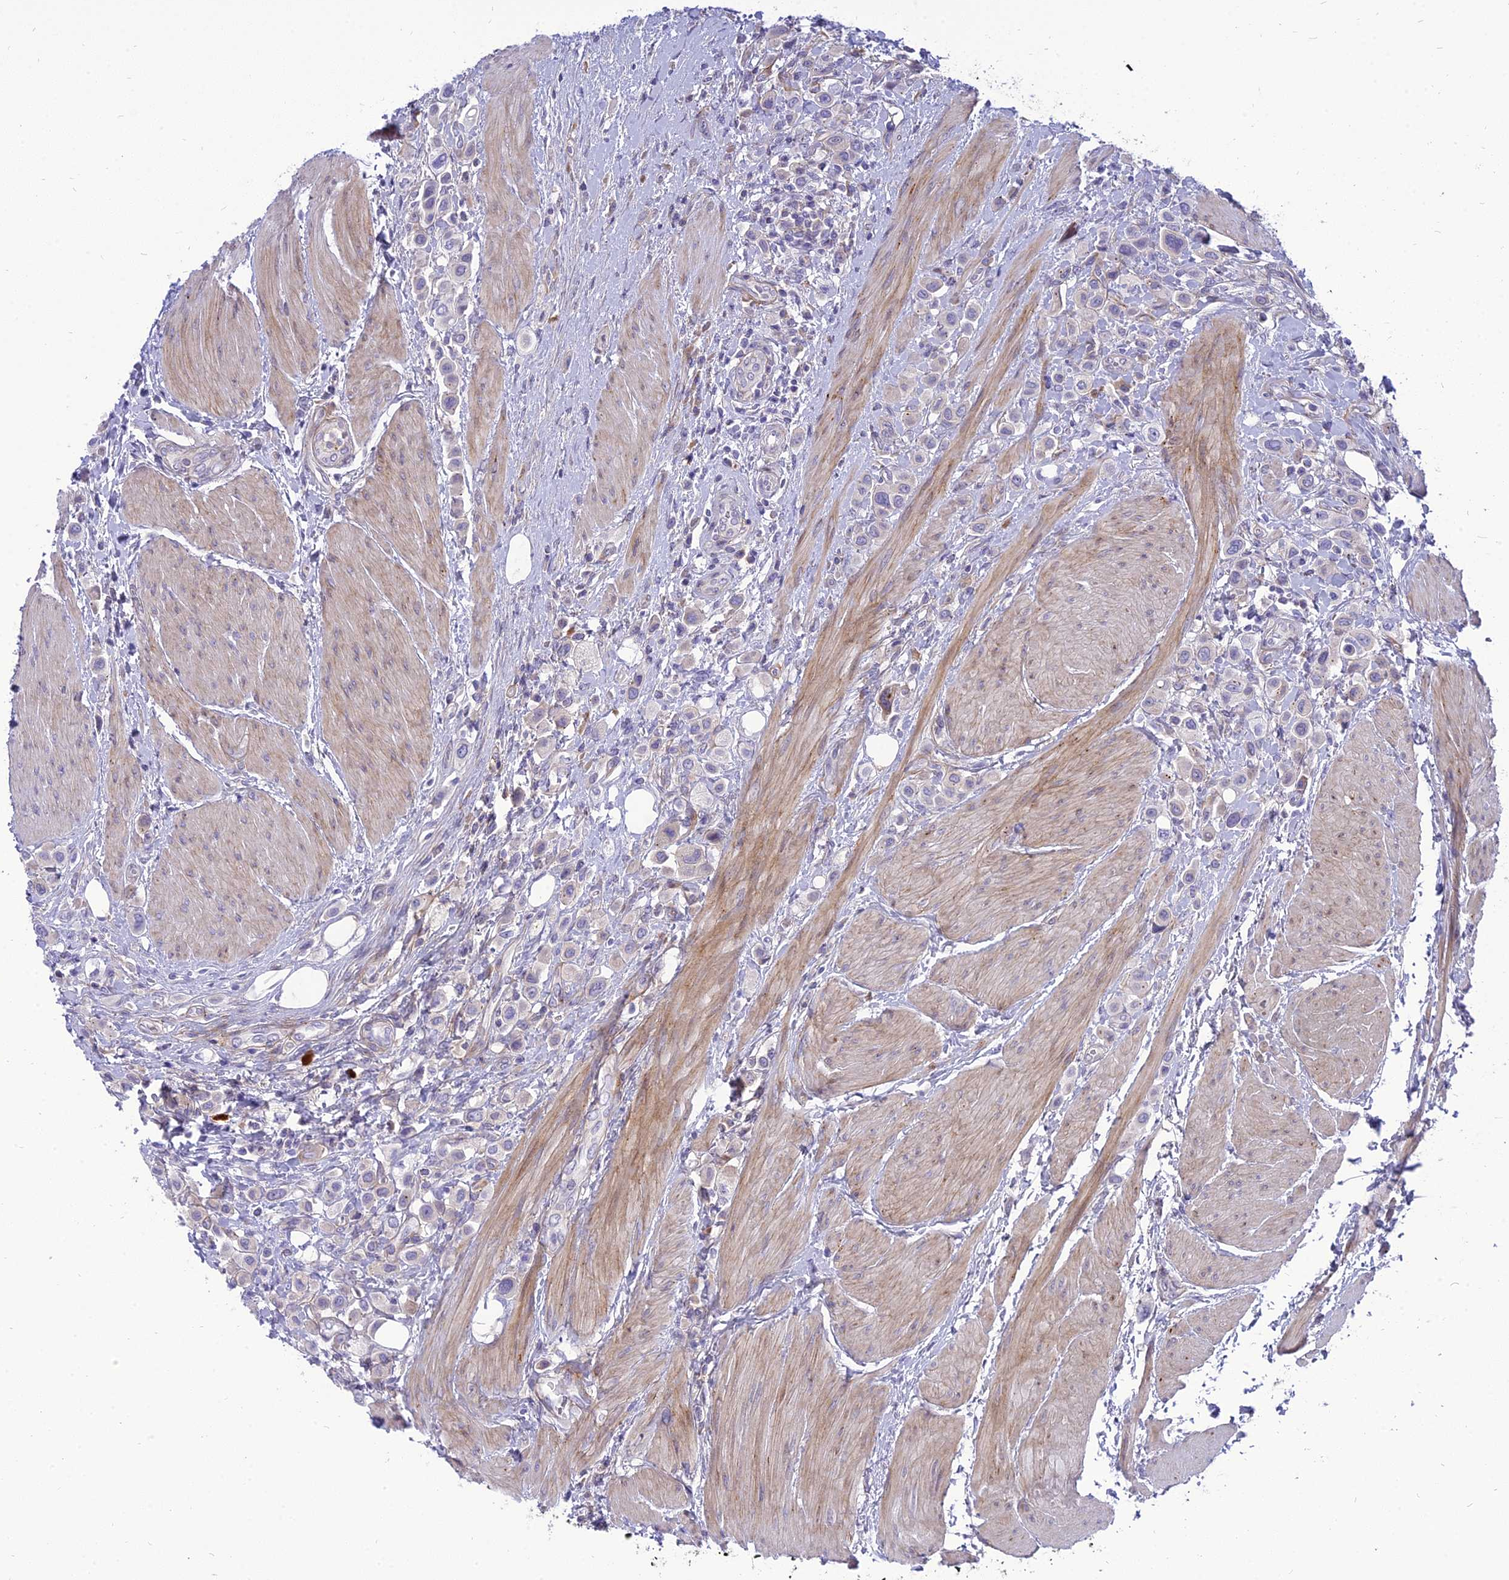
{"staining": {"intensity": "negative", "quantity": "none", "location": "none"}, "tissue": "urothelial cancer", "cell_type": "Tumor cells", "image_type": "cancer", "snomed": [{"axis": "morphology", "description": "Urothelial carcinoma, High grade"}, {"axis": "topography", "description": "Urinary bladder"}], "caption": "This is a image of immunohistochemistry staining of urothelial cancer, which shows no staining in tumor cells.", "gene": "MBD3L1", "patient": {"sex": "male", "age": 50}}